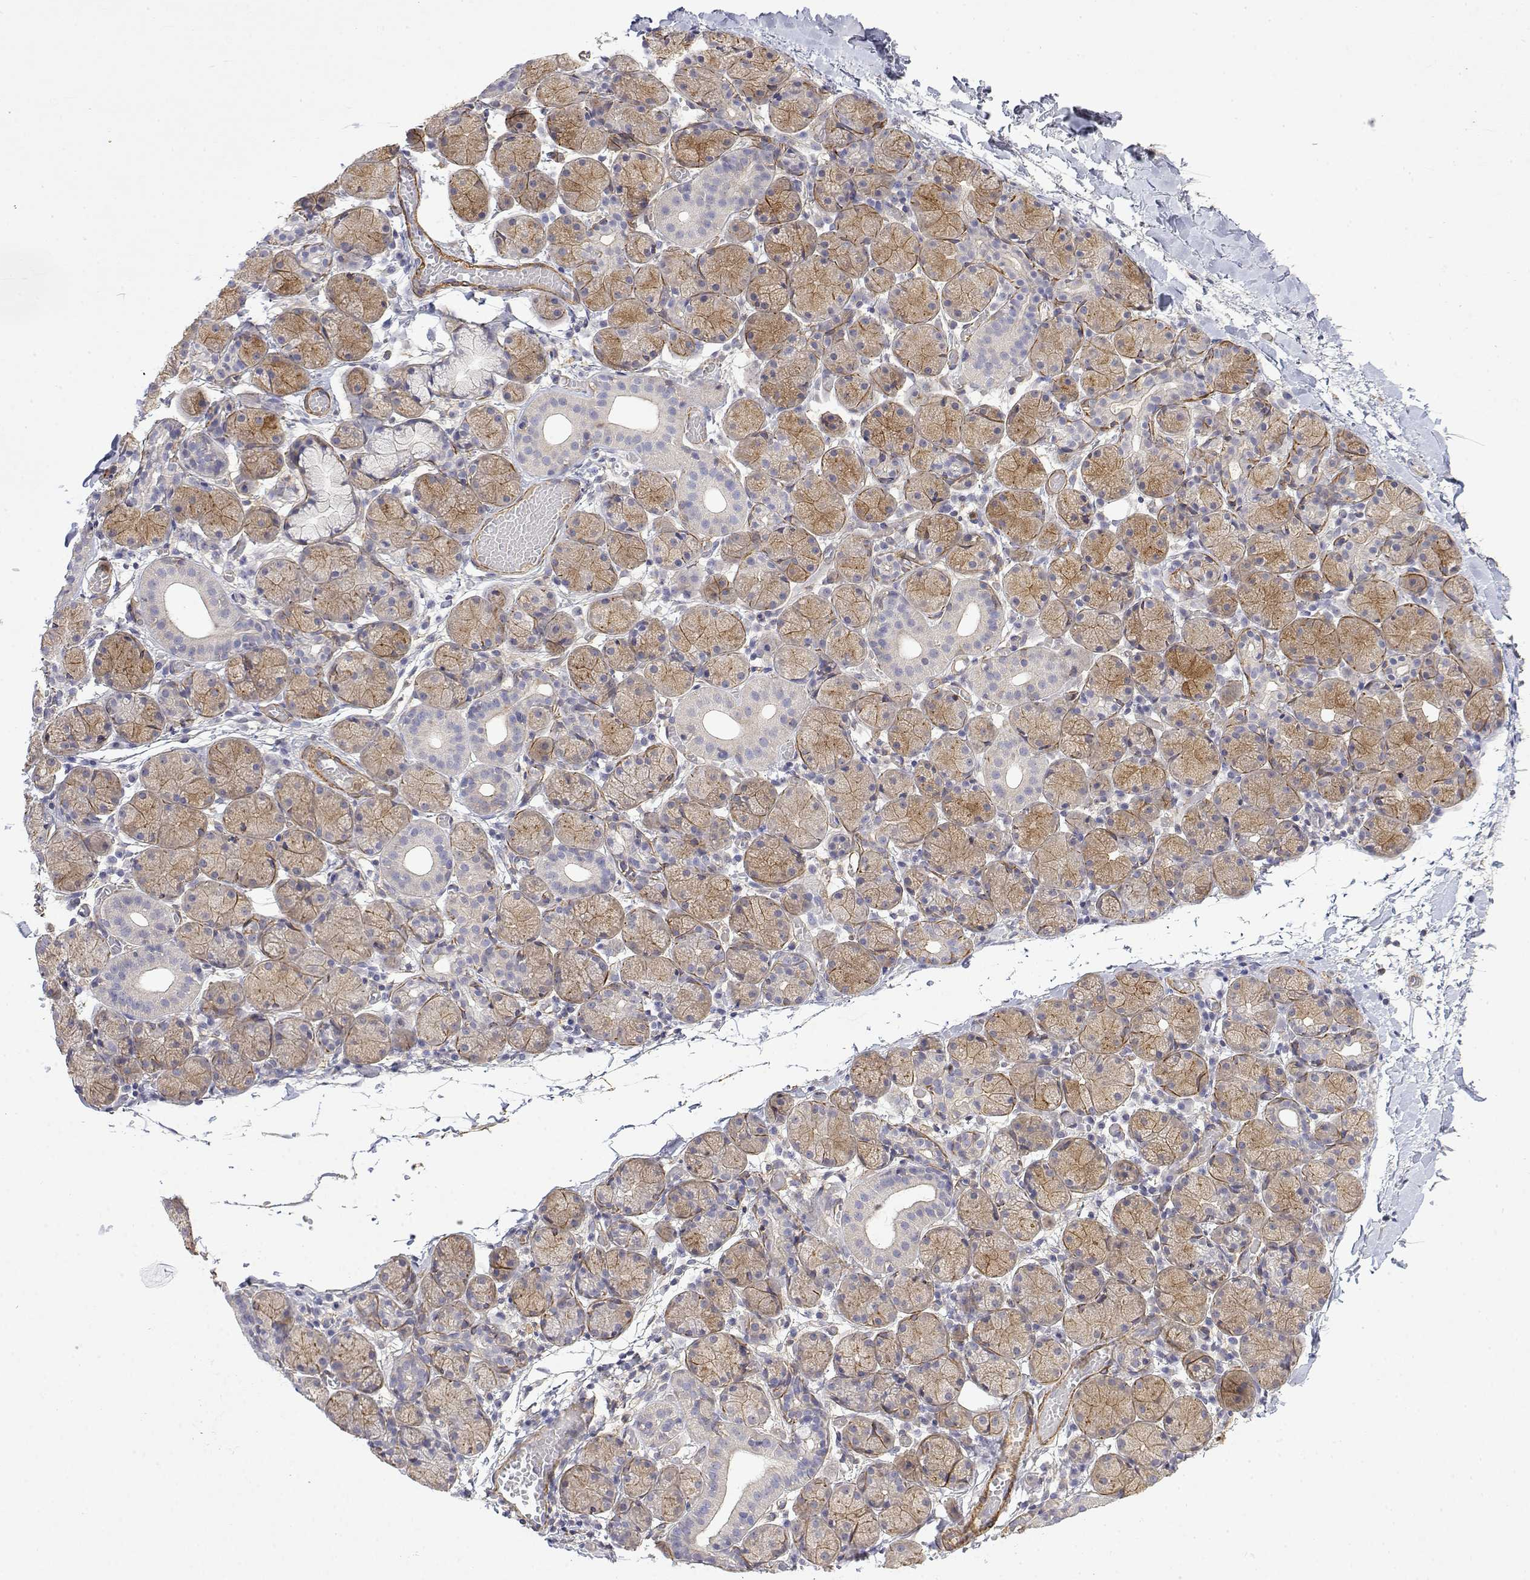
{"staining": {"intensity": "moderate", "quantity": "25%-75%", "location": "cytoplasmic/membranous"}, "tissue": "salivary gland", "cell_type": "Glandular cells", "image_type": "normal", "snomed": [{"axis": "morphology", "description": "Normal tissue, NOS"}, {"axis": "topography", "description": "Salivary gland"}], "caption": "This is a micrograph of immunohistochemistry (IHC) staining of normal salivary gland, which shows moderate staining in the cytoplasmic/membranous of glandular cells.", "gene": "SOWAHD", "patient": {"sex": "female", "age": 24}}